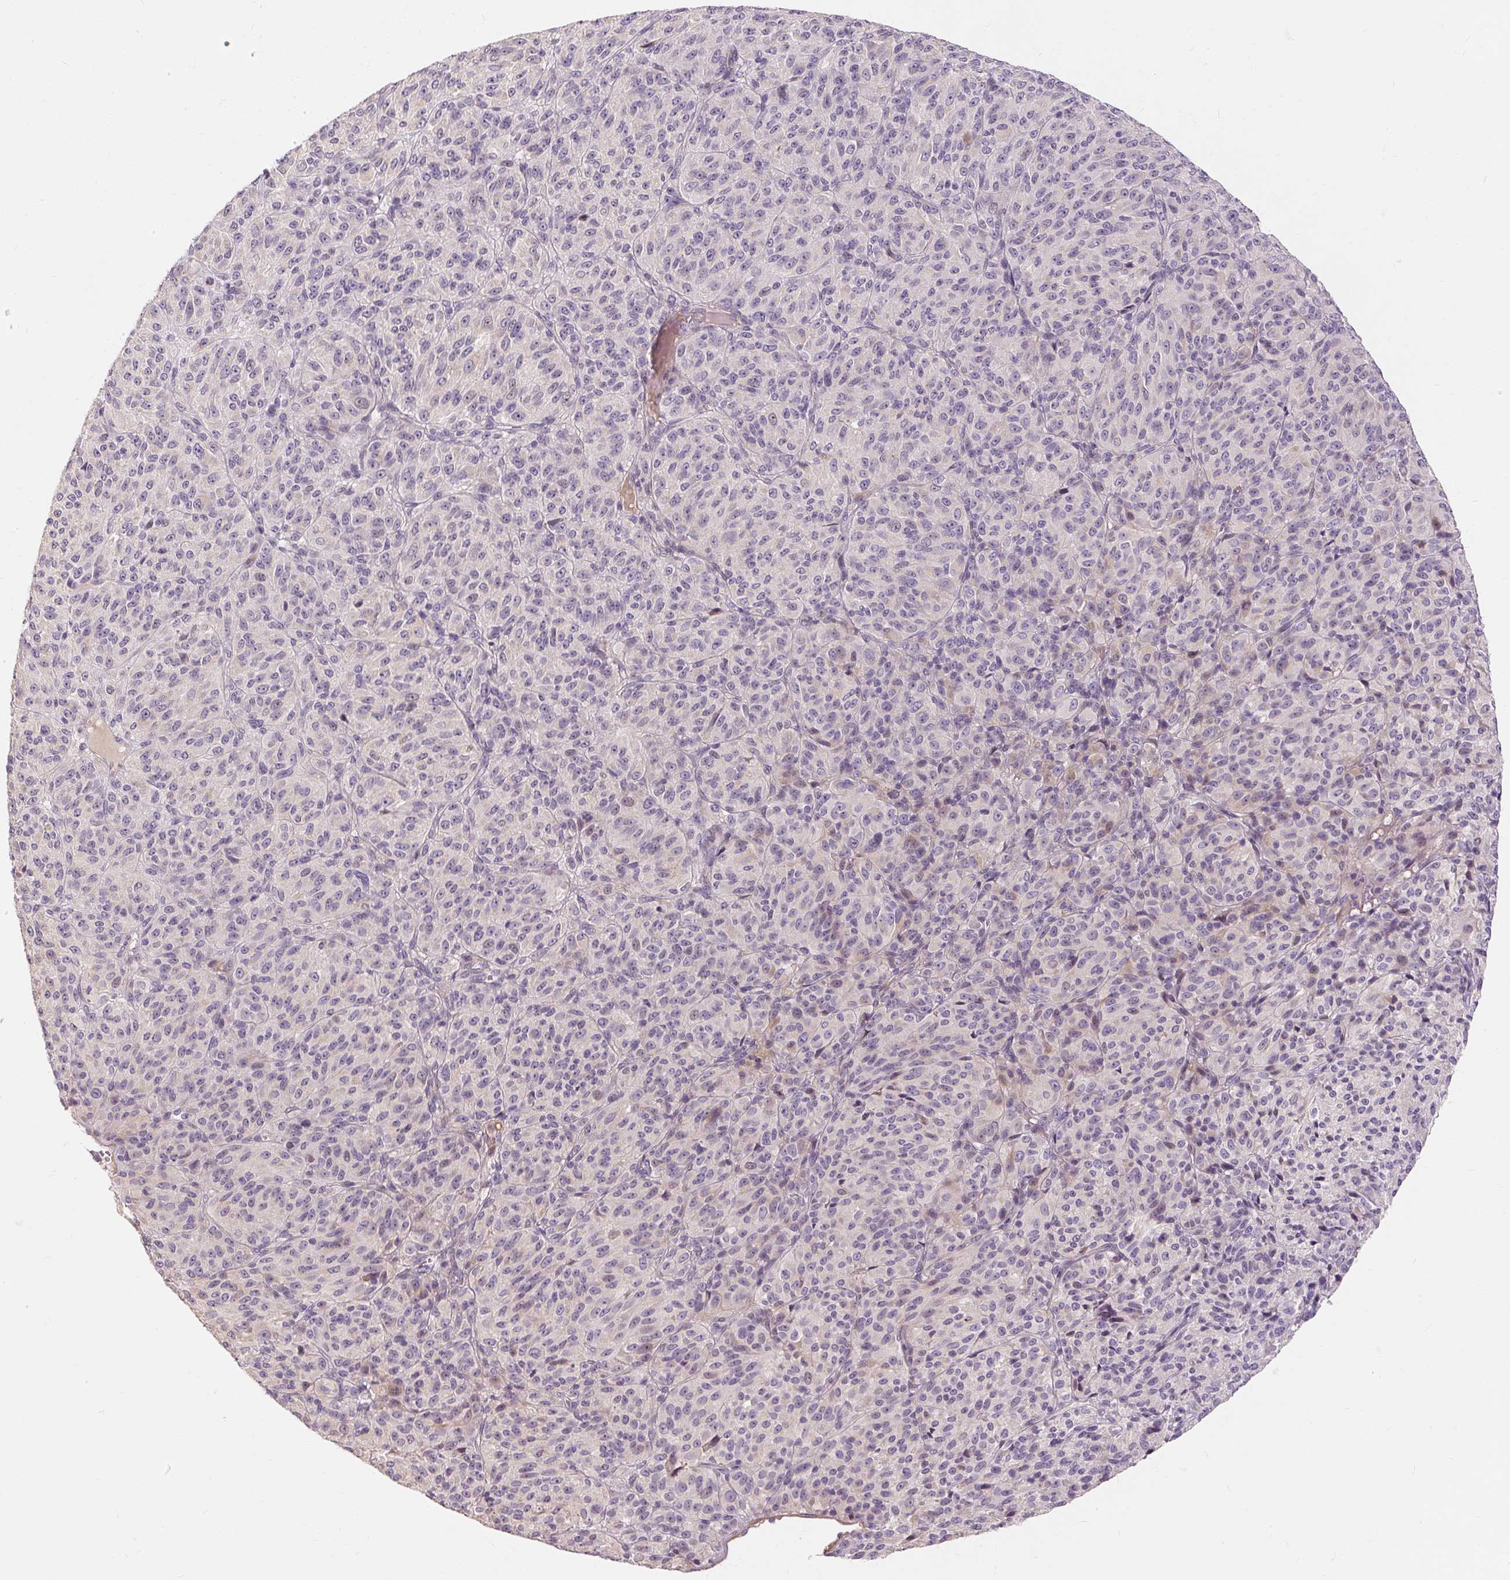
{"staining": {"intensity": "negative", "quantity": "none", "location": "none"}, "tissue": "melanoma", "cell_type": "Tumor cells", "image_type": "cancer", "snomed": [{"axis": "morphology", "description": "Malignant melanoma, Metastatic site"}, {"axis": "topography", "description": "Brain"}], "caption": "Immunohistochemical staining of malignant melanoma (metastatic site) displays no significant positivity in tumor cells.", "gene": "CAPN3", "patient": {"sex": "female", "age": 56}}